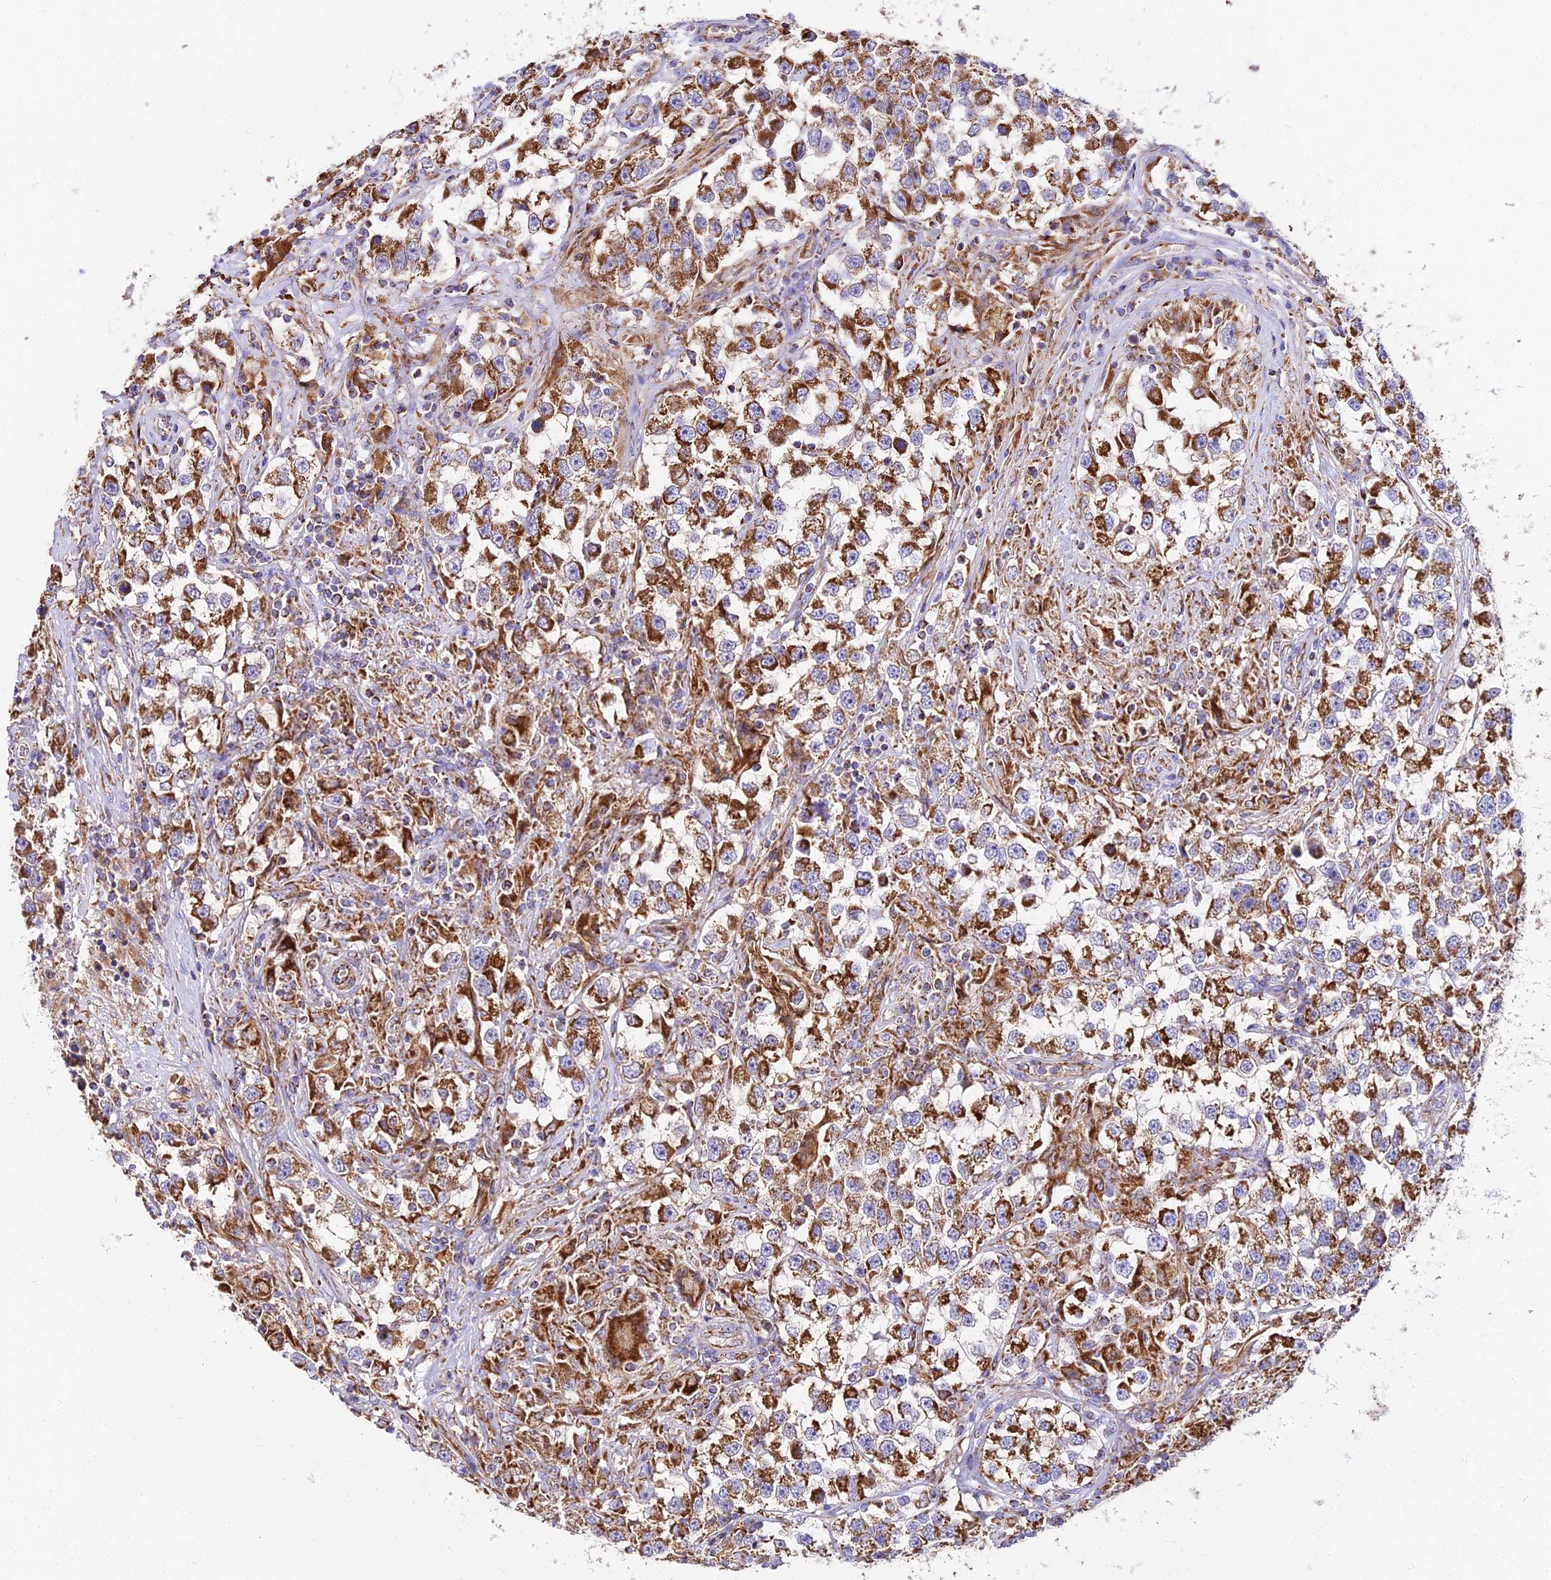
{"staining": {"intensity": "strong", "quantity": ">75%", "location": "cytoplasmic/membranous"}, "tissue": "testis cancer", "cell_type": "Tumor cells", "image_type": "cancer", "snomed": [{"axis": "morphology", "description": "Seminoma, NOS"}, {"axis": "topography", "description": "Testis"}], "caption": "An image showing strong cytoplasmic/membranous positivity in about >75% of tumor cells in testis cancer (seminoma), as visualized by brown immunohistochemical staining.", "gene": "OCIAD1", "patient": {"sex": "male", "age": 46}}